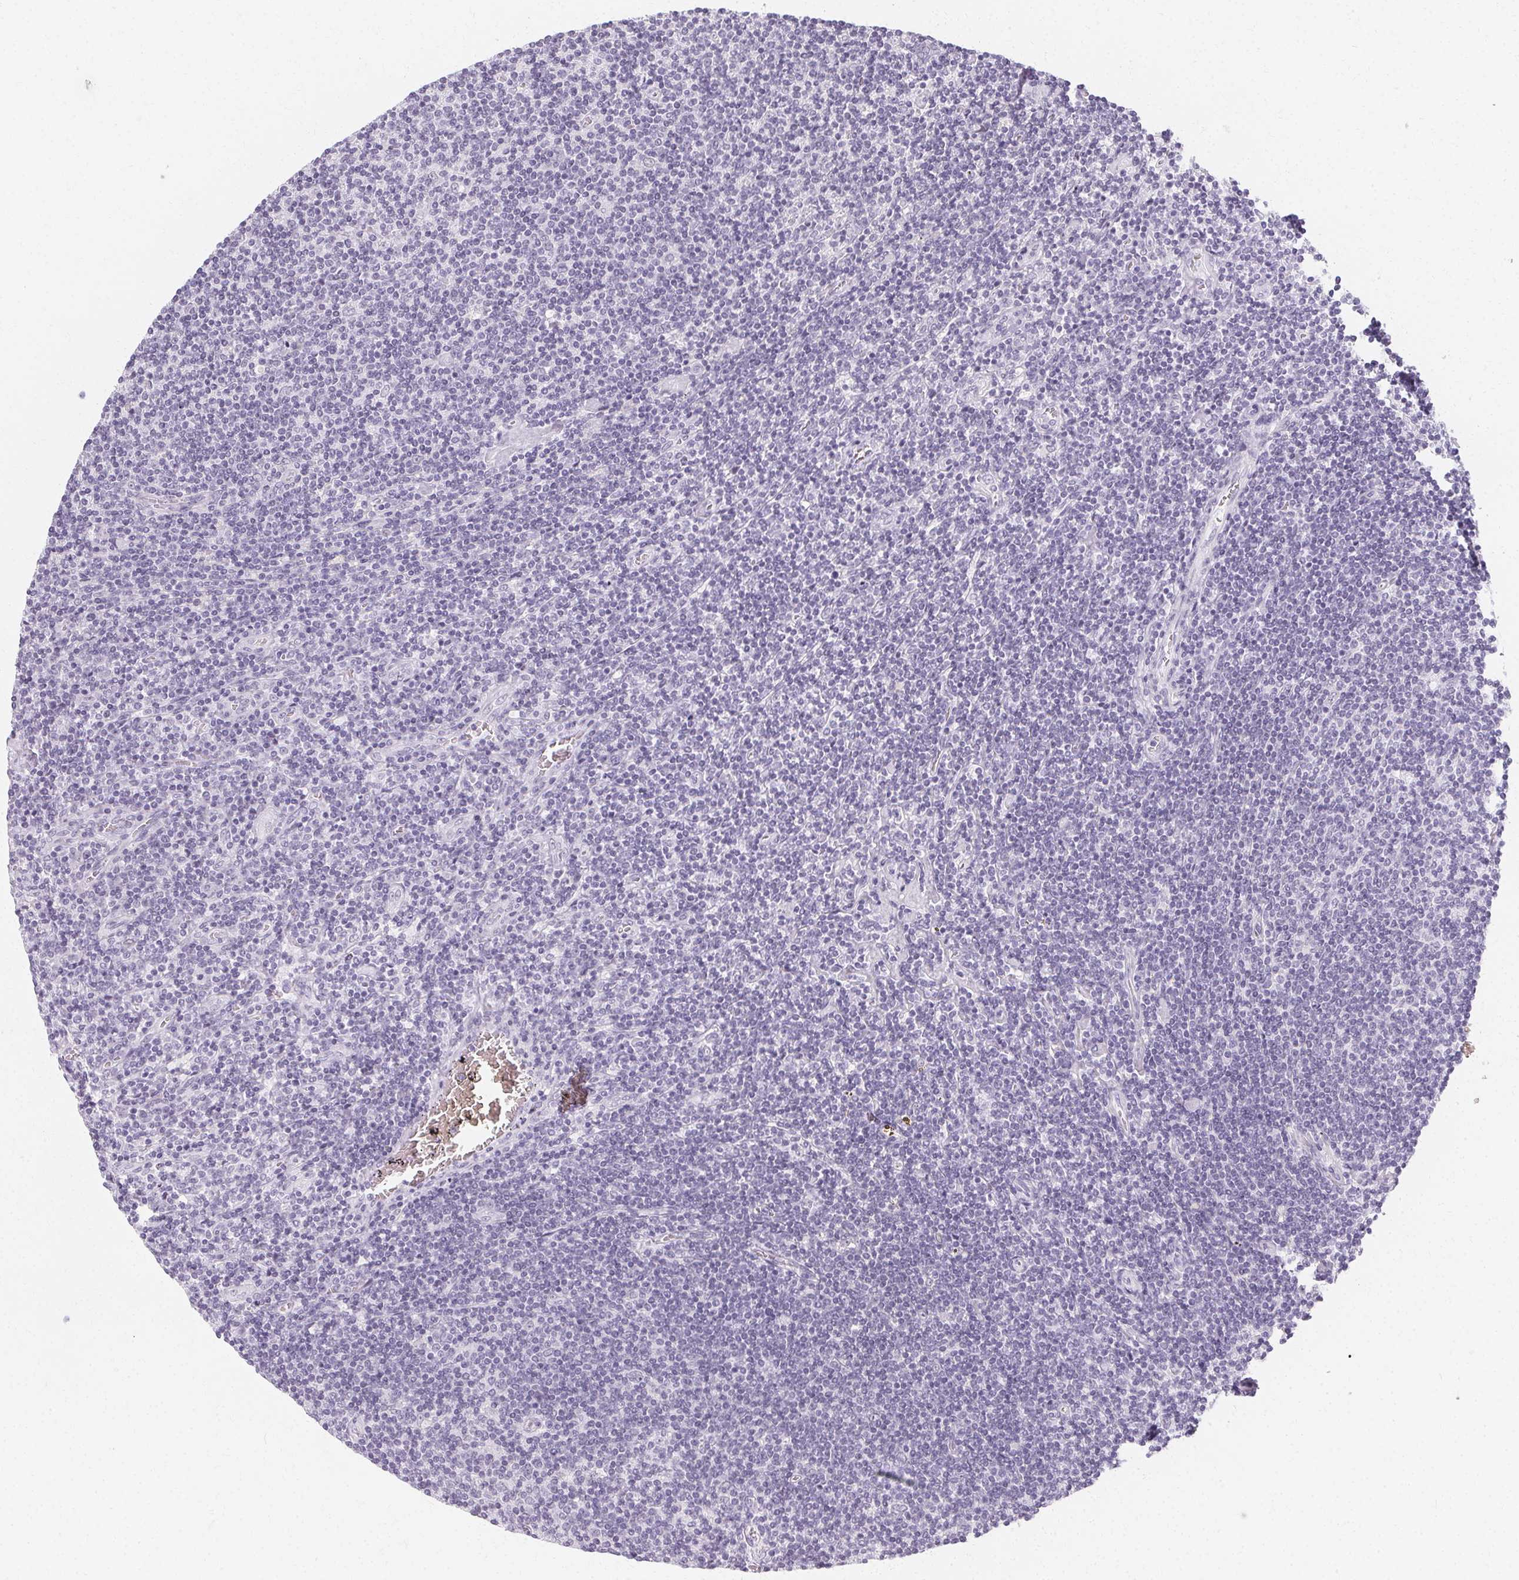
{"staining": {"intensity": "negative", "quantity": "none", "location": "none"}, "tissue": "lymphoma", "cell_type": "Tumor cells", "image_type": "cancer", "snomed": [{"axis": "morphology", "description": "Hodgkin's disease, NOS"}, {"axis": "topography", "description": "Lymph node"}], "caption": "Tumor cells show no significant protein expression in lymphoma. (Brightfield microscopy of DAB (3,3'-diaminobenzidine) immunohistochemistry (IHC) at high magnification).", "gene": "SYNPR", "patient": {"sex": "male", "age": 40}}